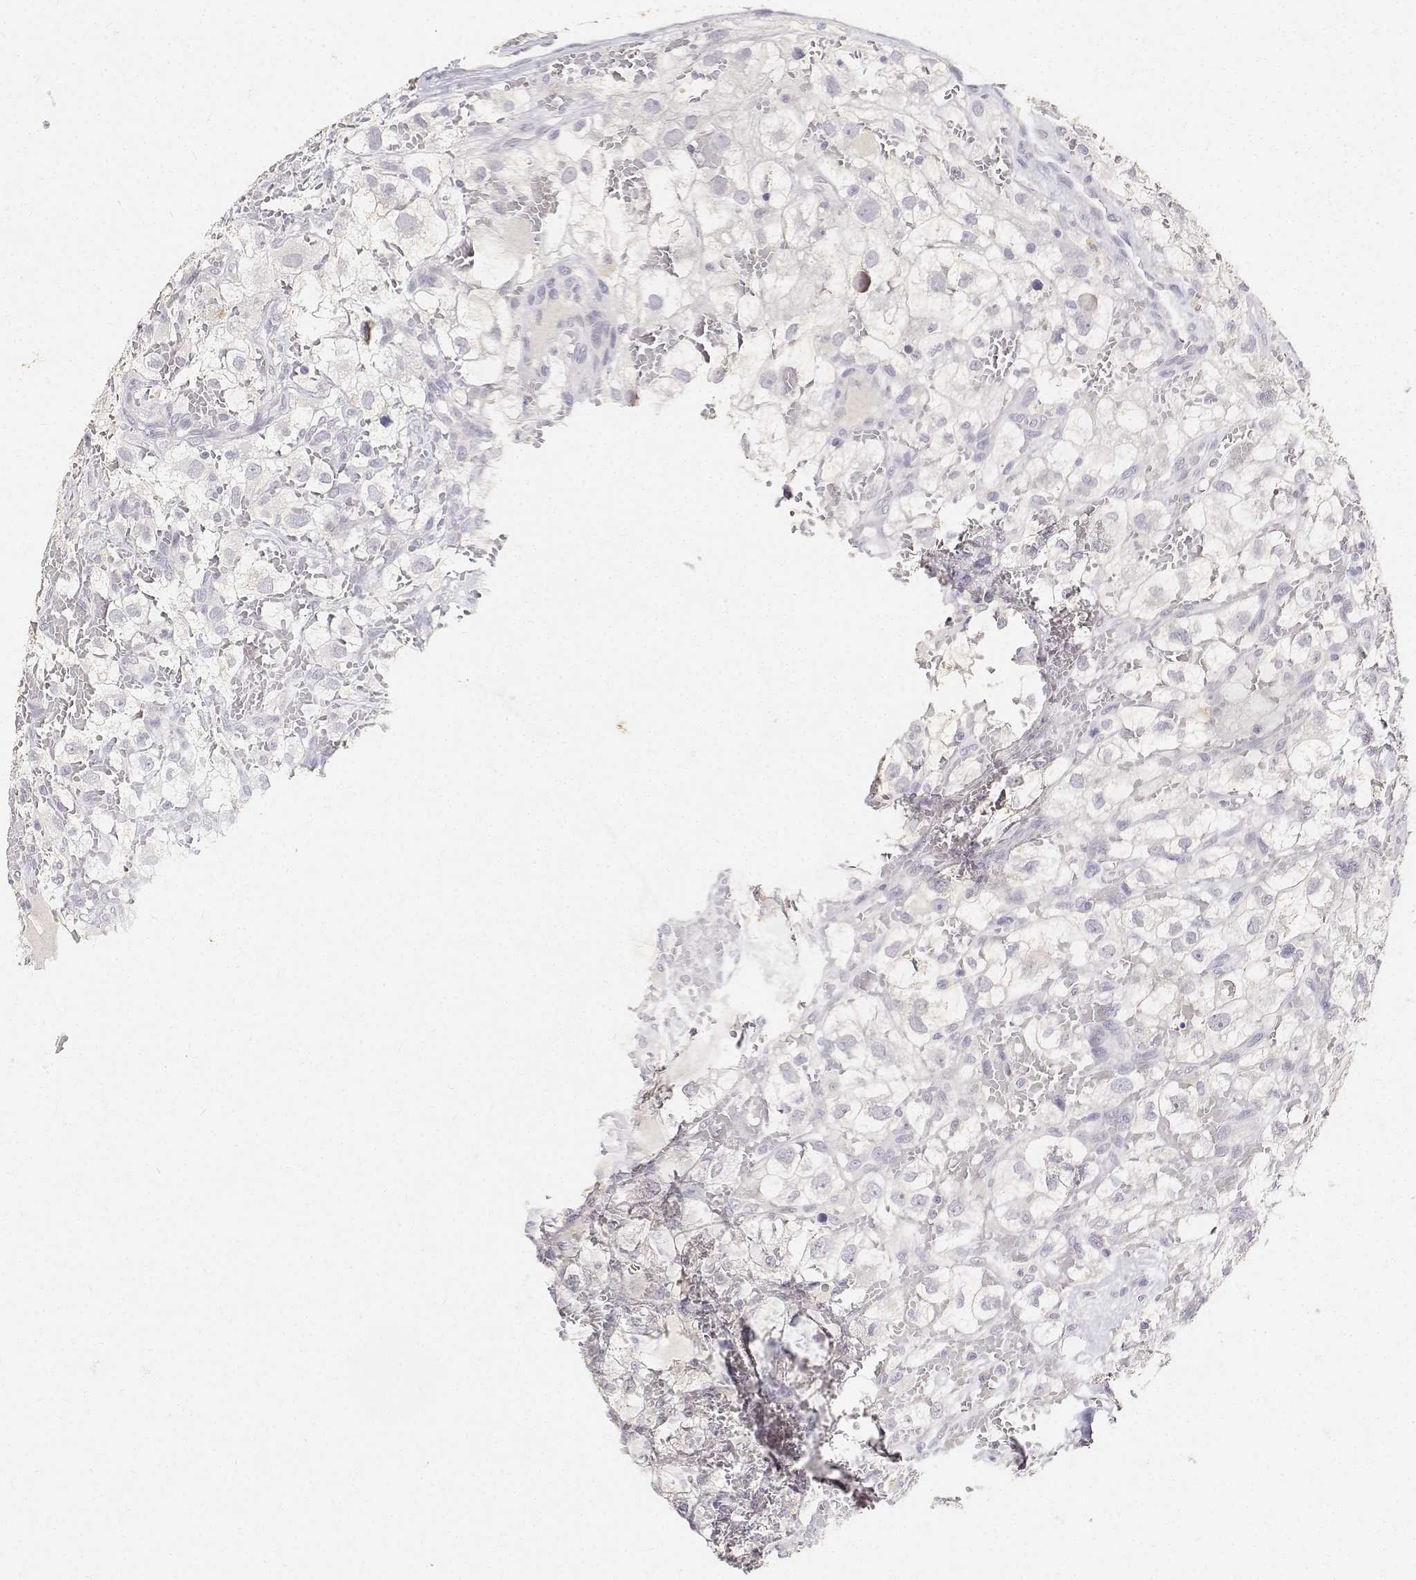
{"staining": {"intensity": "negative", "quantity": "none", "location": "none"}, "tissue": "renal cancer", "cell_type": "Tumor cells", "image_type": "cancer", "snomed": [{"axis": "morphology", "description": "Adenocarcinoma, NOS"}, {"axis": "topography", "description": "Kidney"}], "caption": "DAB immunohistochemical staining of human renal adenocarcinoma displays no significant positivity in tumor cells.", "gene": "PAEP", "patient": {"sex": "male", "age": 59}}